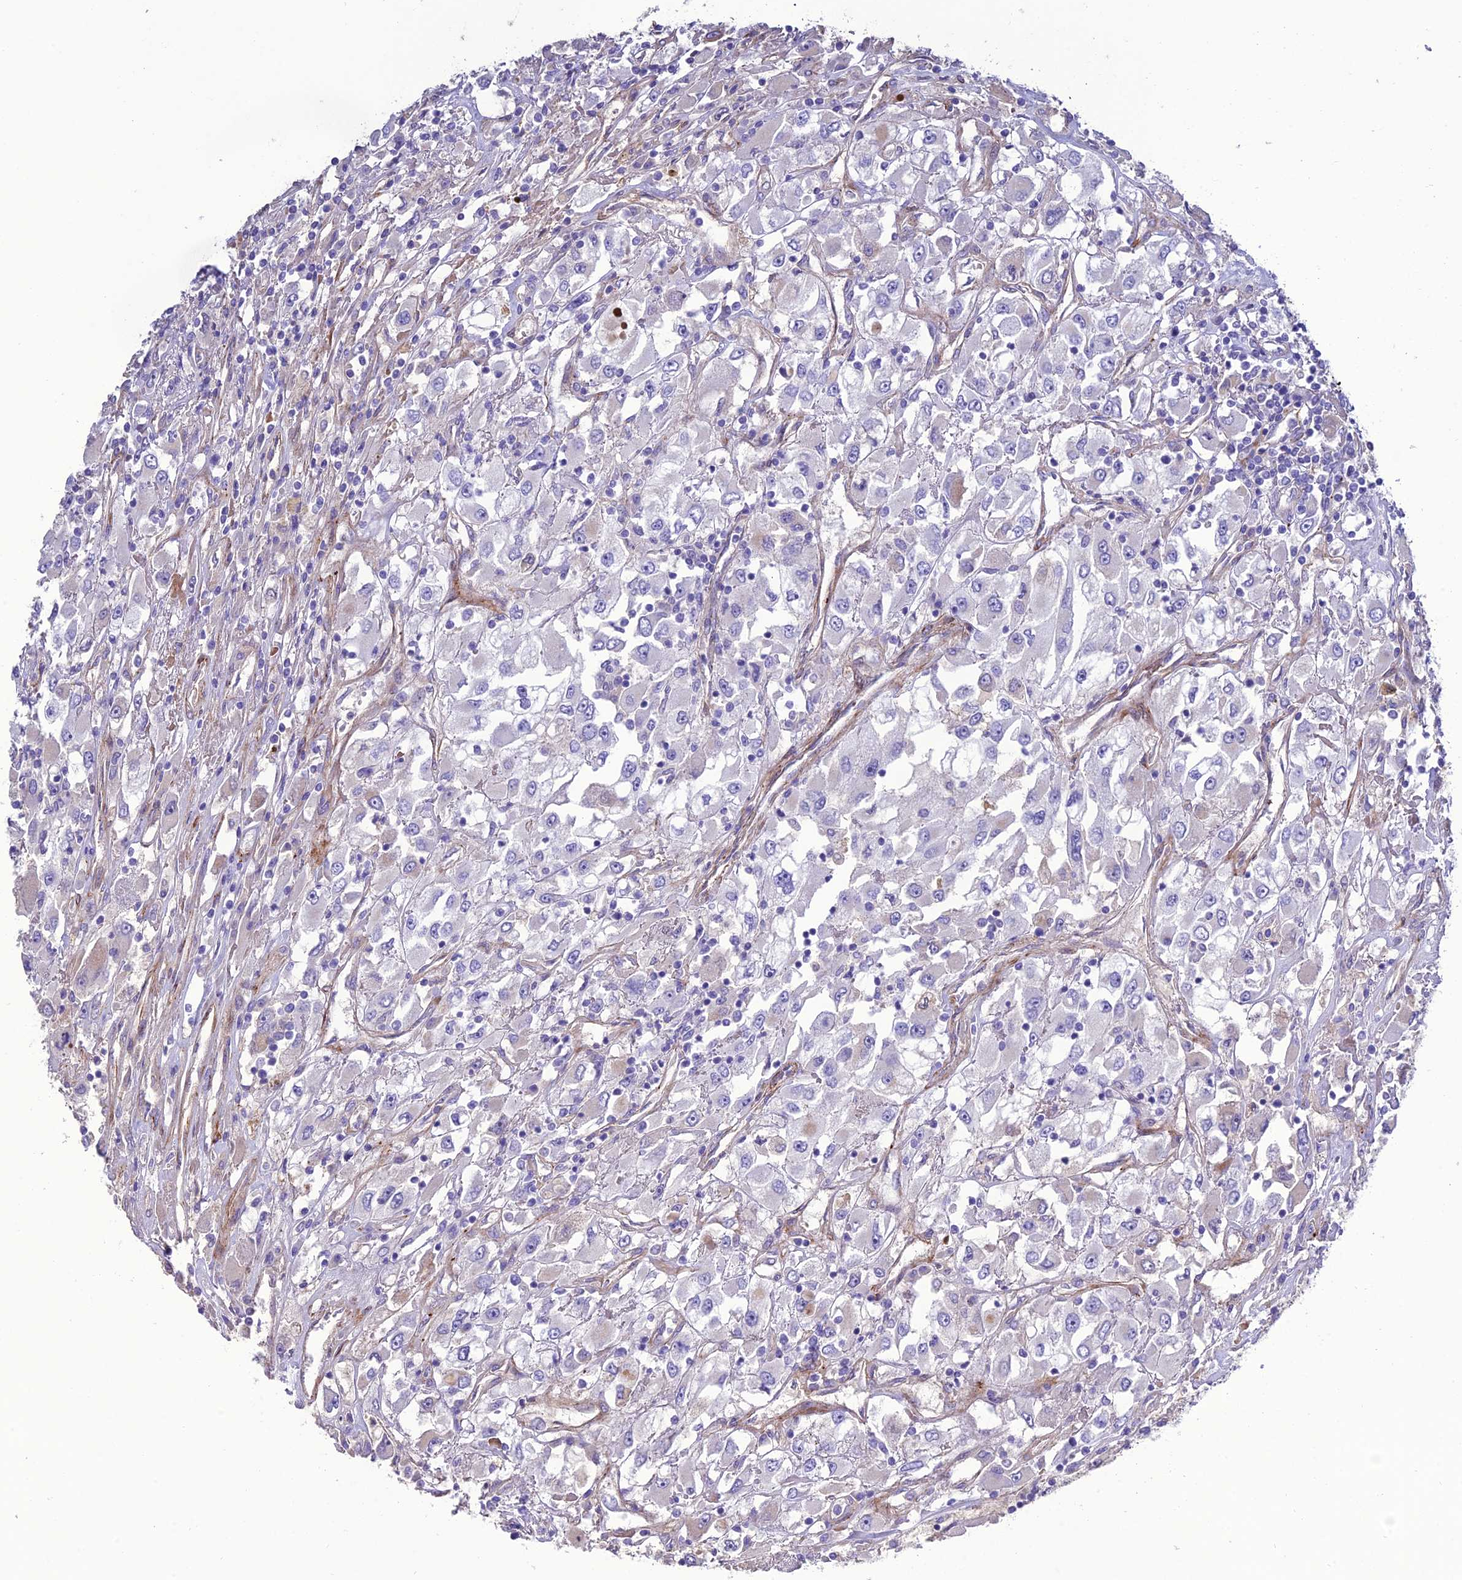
{"staining": {"intensity": "negative", "quantity": "none", "location": "none"}, "tissue": "renal cancer", "cell_type": "Tumor cells", "image_type": "cancer", "snomed": [{"axis": "morphology", "description": "Adenocarcinoma, NOS"}, {"axis": "topography", "description": "Kidney"}], "caption": "Adenocarcinoma (renal) was stained to show a protein in brown. There is no significant expression in tumor cells. The staining is performed using DAB brown chromogen with nuclei counter-stained in using hematoxylin.", "gene": "REX1BD", "patient": {"sex": "female", "age": 52}}